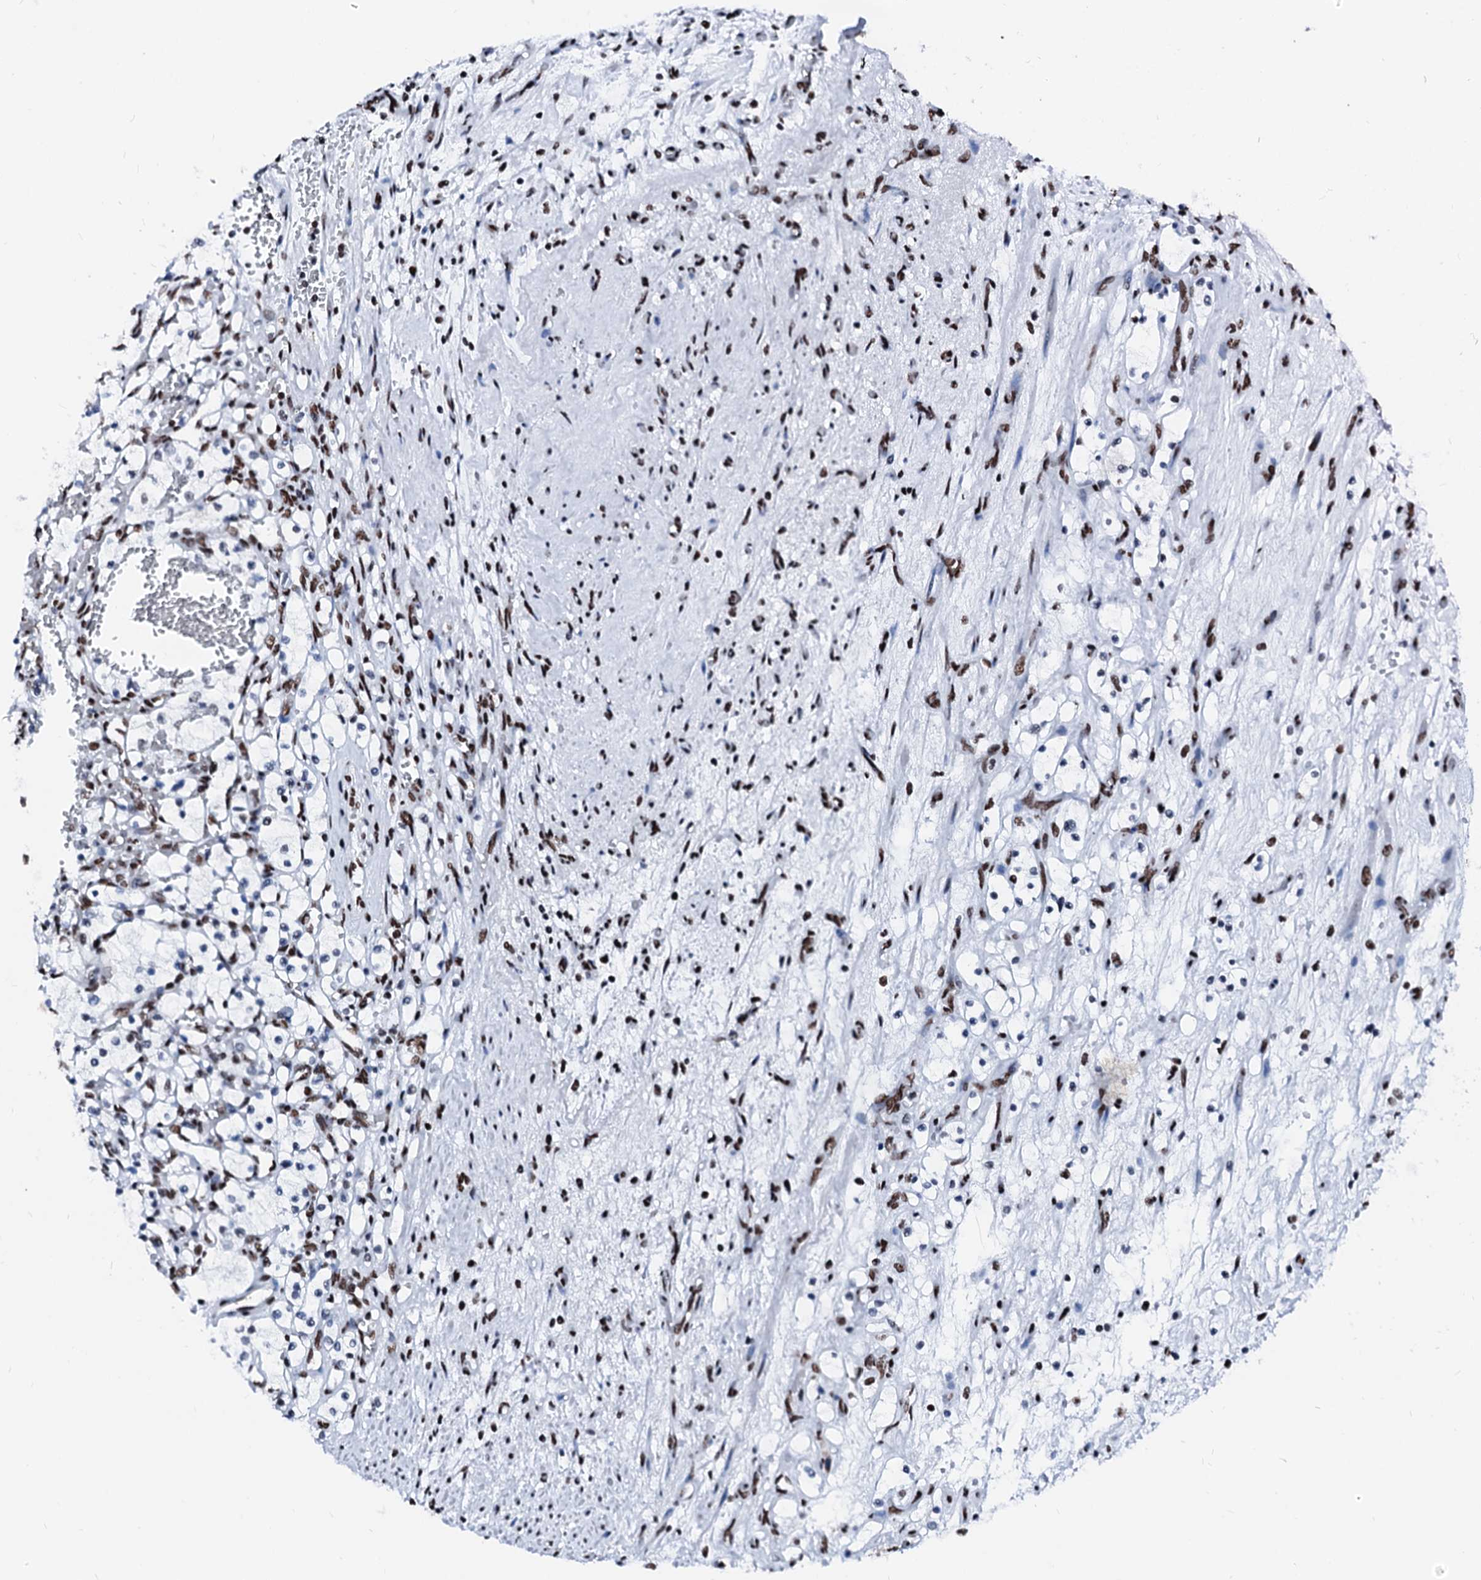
{"staining": {"intensity": "moderate", "quantity": "<25%", "location": "nuclear"}, "tissue": "renal cancer", "cell_type": "Tumor cells", "image_type": "cancer", "snomed": [{"axis": "morphology", "description": "Adenocarcinoma, NOS"}, {"axis": "topography", "description": "Kidney"}], "caption": "Protein expression analysis of renal cancer (adenocarcinoma) shows moderate nuclear expression in about <25% of tumor cells. The staining was performed using DAB (3,3'-diaminobenzidine), with brown indicating positive protein expression. Nuclei are stained blue with hematoxylin.", "gene": "RALY", "patient": {"sex": "female", "age": 69}}